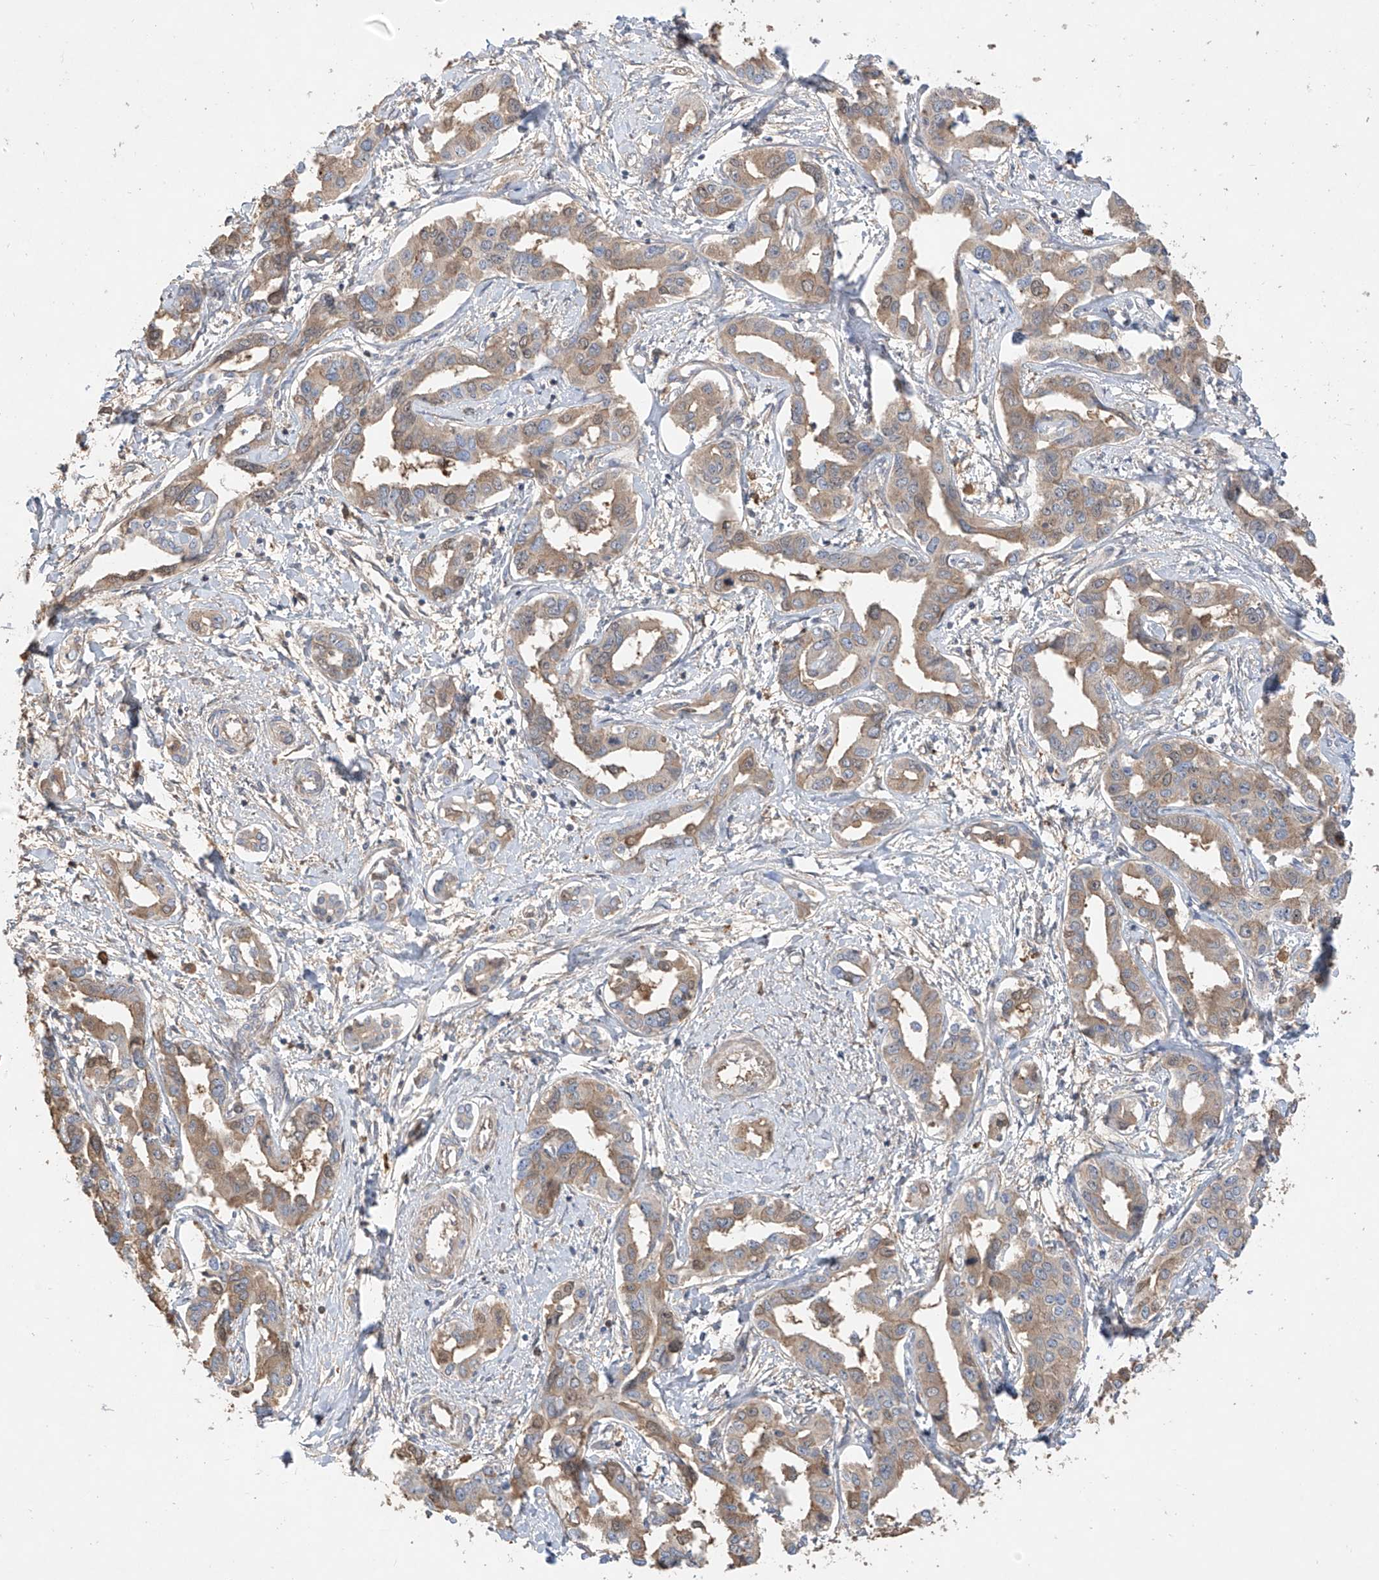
{"staining": {"intensity": "moderate", "quantity": "25%-75%", "location": "cytoplasmic/membranous"}, "tissue": "liver cancer", "cell_type": "Tumor cells", "image_type": "cancer", "snomed": [{"axis": "morphology", "description": "Cholangiocarcinoma"}, {"axis": "topography", "description": "Liver"}], "caption": "The immunohistochemical stain highlights moderate cytoplasmic/membranous staining in tumor cells of liver cancer tissue.", "gene": "CACNA2D4", "patient": {"sex": "male", "age": 59}}